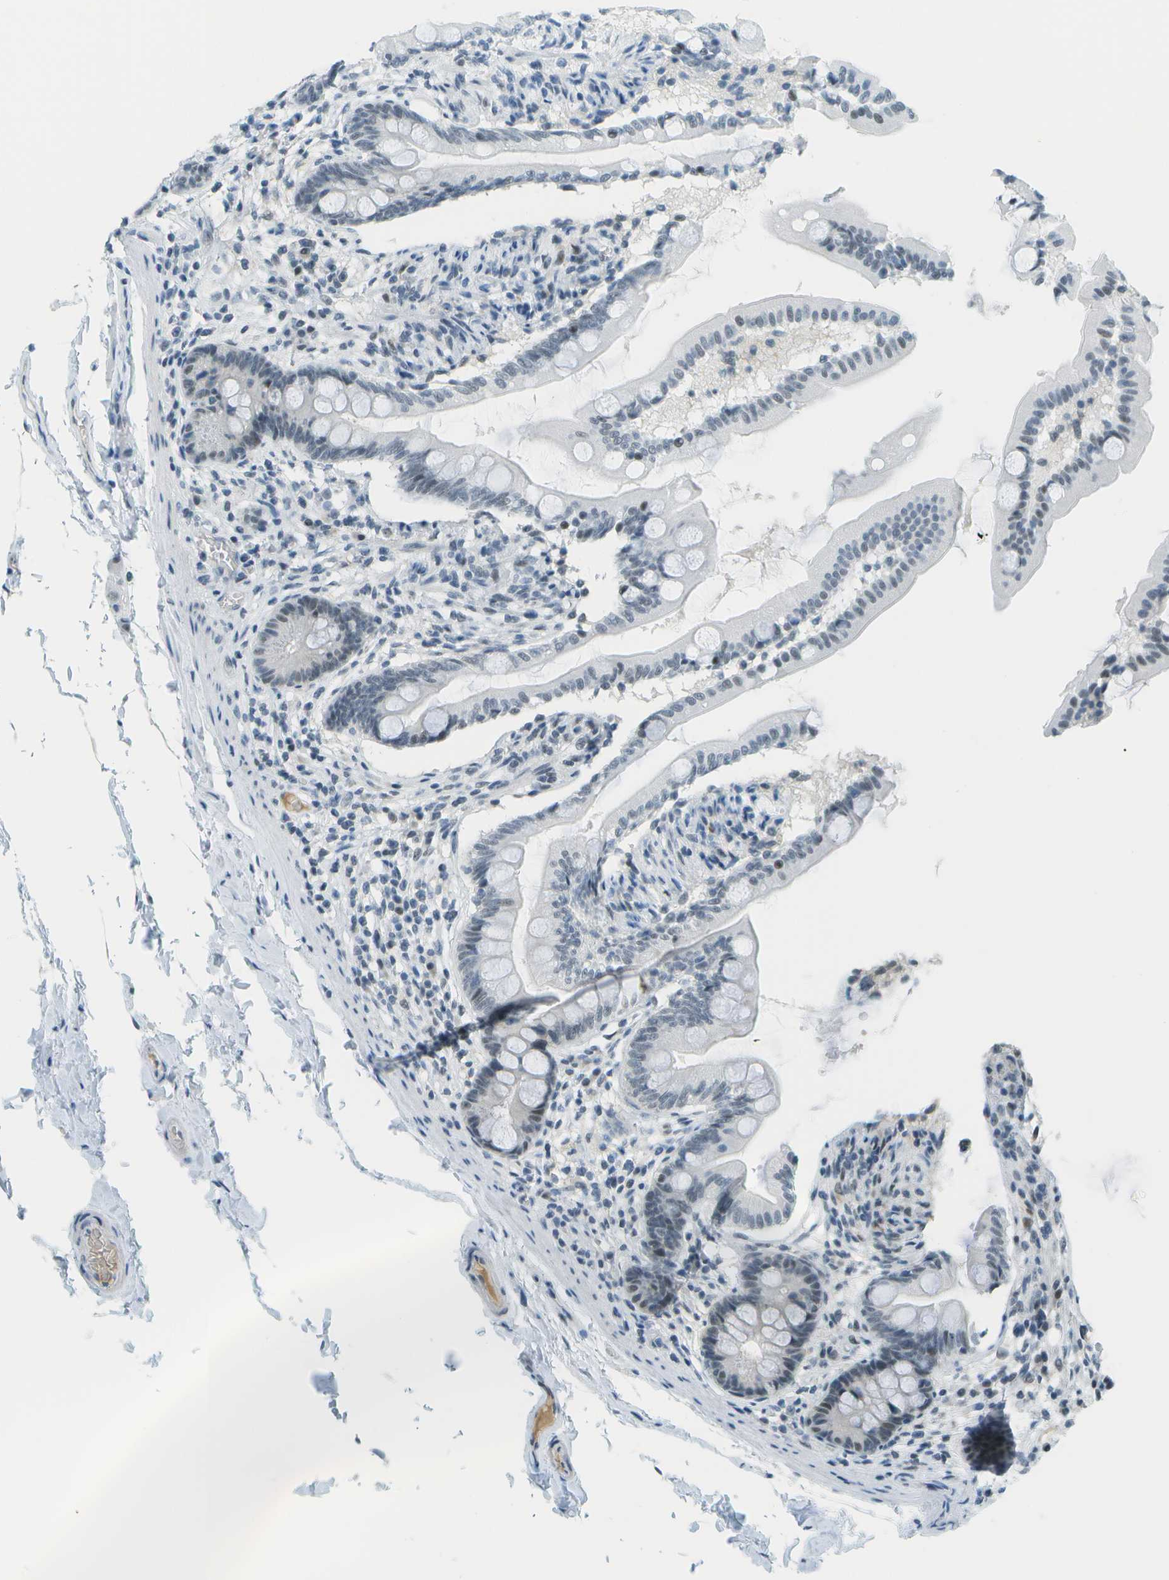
{"staining": {"intensity": "weak", "quantity": "25%-75%", "location": "nuclear"}, "tissue": "small intestine", "cell_type": "Glandular cells", "image_type": "normal", "snomed": [{"axis": "morphology", "description": "Normal tissue, NOS"}, {"axis": "topography", "description": "Small intestine"}], "caption": "Protein staining by IHC displays weak nuclear staining in about 25%-75% of glandular cells in benign small intestine. (DAB (3,3'-diaminobenzidine) IHC with brightfield microscopy, high magnification).", "gene": "NEK11", "patient": {"sex": "female", "age": 56}}